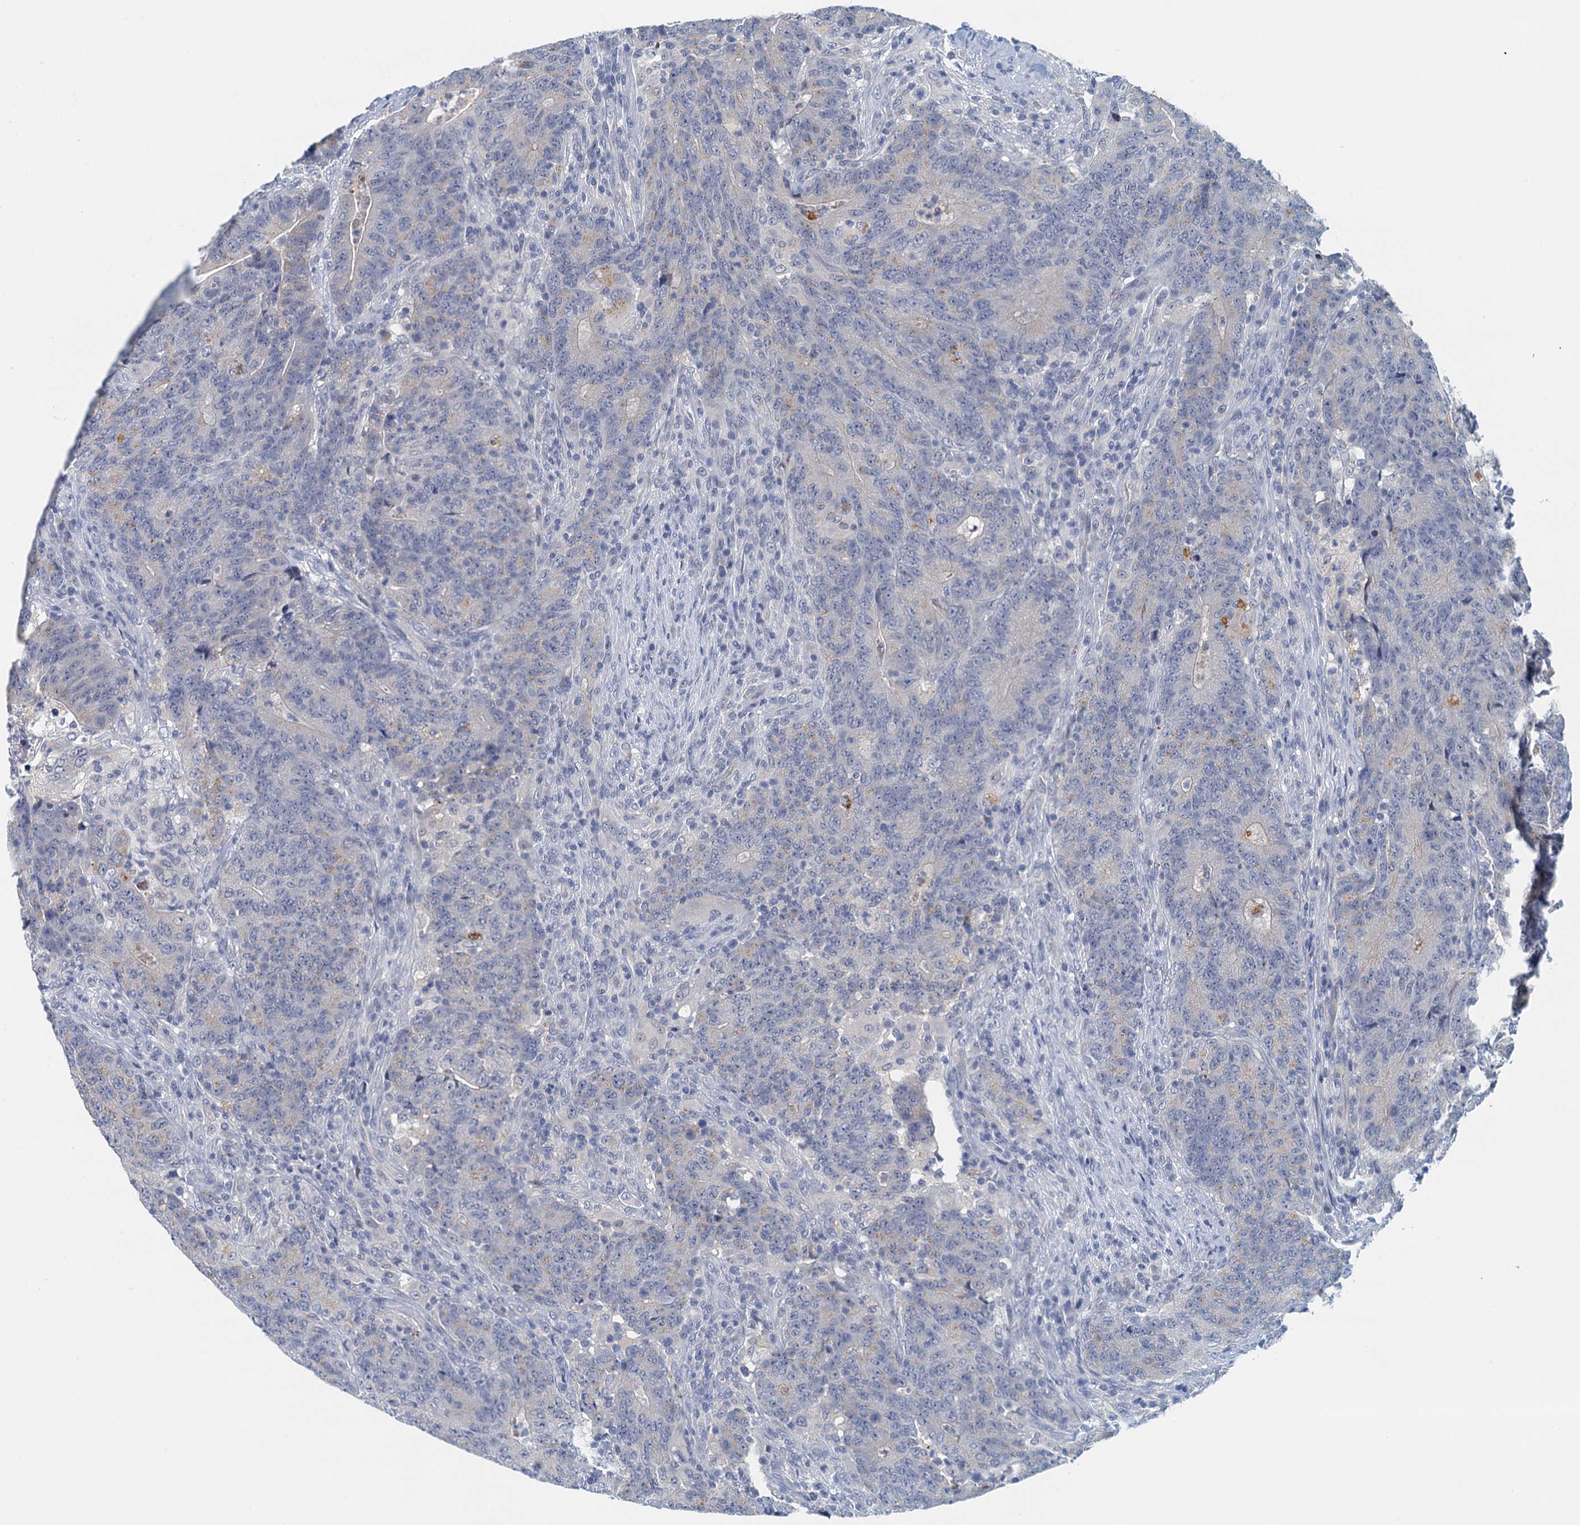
{"staining": {"intensity": "negative", "quantity": "none", "location": "none"}, "tissue": "colorectal cancer", "cell_type": "Tumor cells", "image_type": "cancer", "snomed": [{"axis": "morphology", "description": "Adenocarcinoma, NOS"}, {"axis": "topography", "description": "Colon"}], "caption": "DAB (3,3'-diaminobenzidine) immunohistochemical staining of human adenocarcinoma (colorectal) exhibits no significant positivity in tumor cells.", "gene": "NUBP2", "patient": {"sex": "female", "age": 75}}